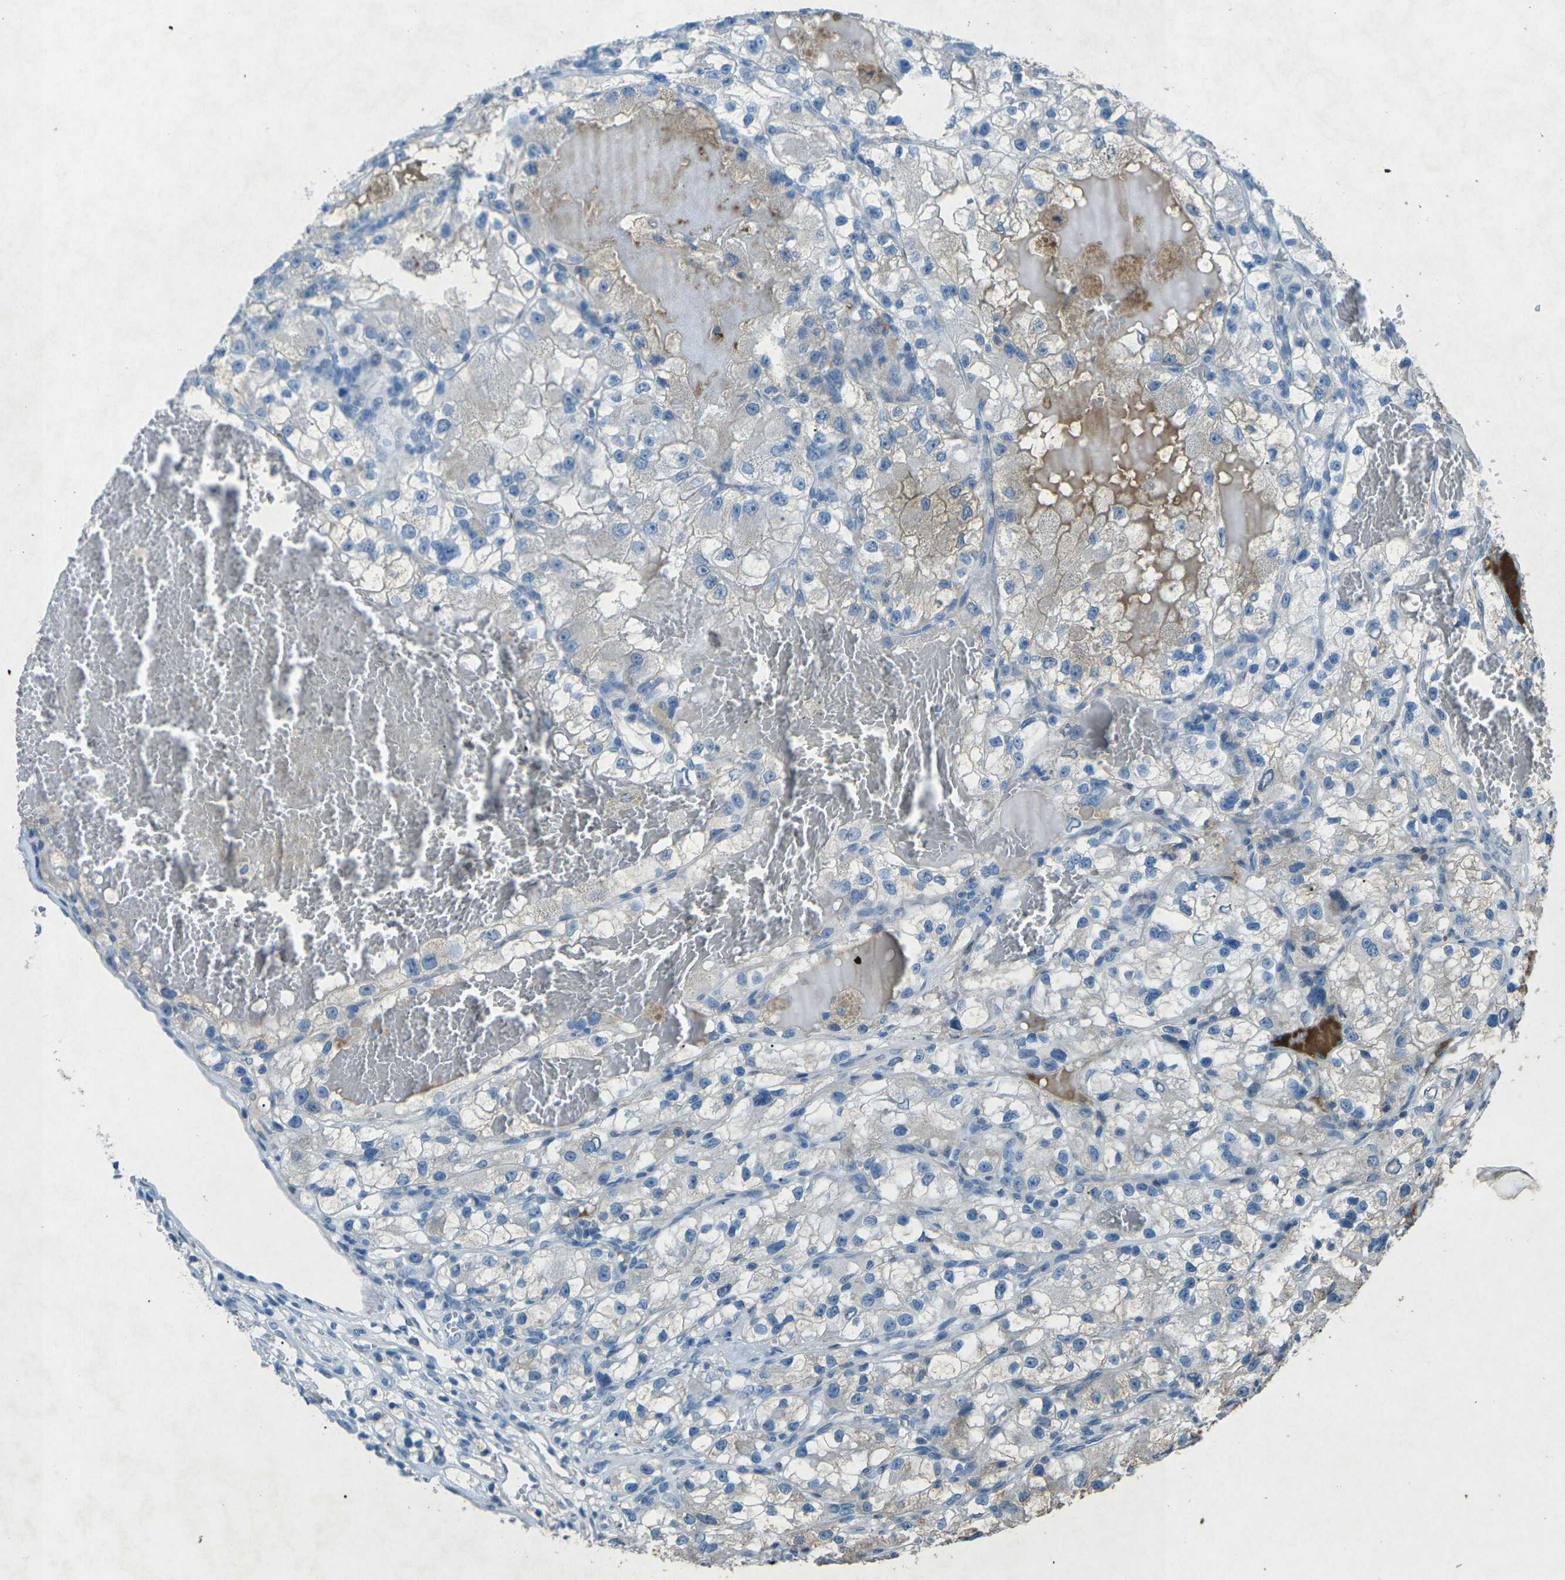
{"staining": {"intensity": "negative", "quantity": "none", "location": "none"}, "tissue": "renal cancer", "cell_type": "Tumor cells", "image_type": "cancer", "snomed": [{"axis": "morphology", "description": "Adenocarcinoma, NOS"}, {"axis": "topography", "description": "Kidney"}], "caption": "Tumor cells are negative for brown protein staining in renal cancer (adenocarcinoma).", "gene": "A1BG", "patient": {"sex": "female", "age": 57}}